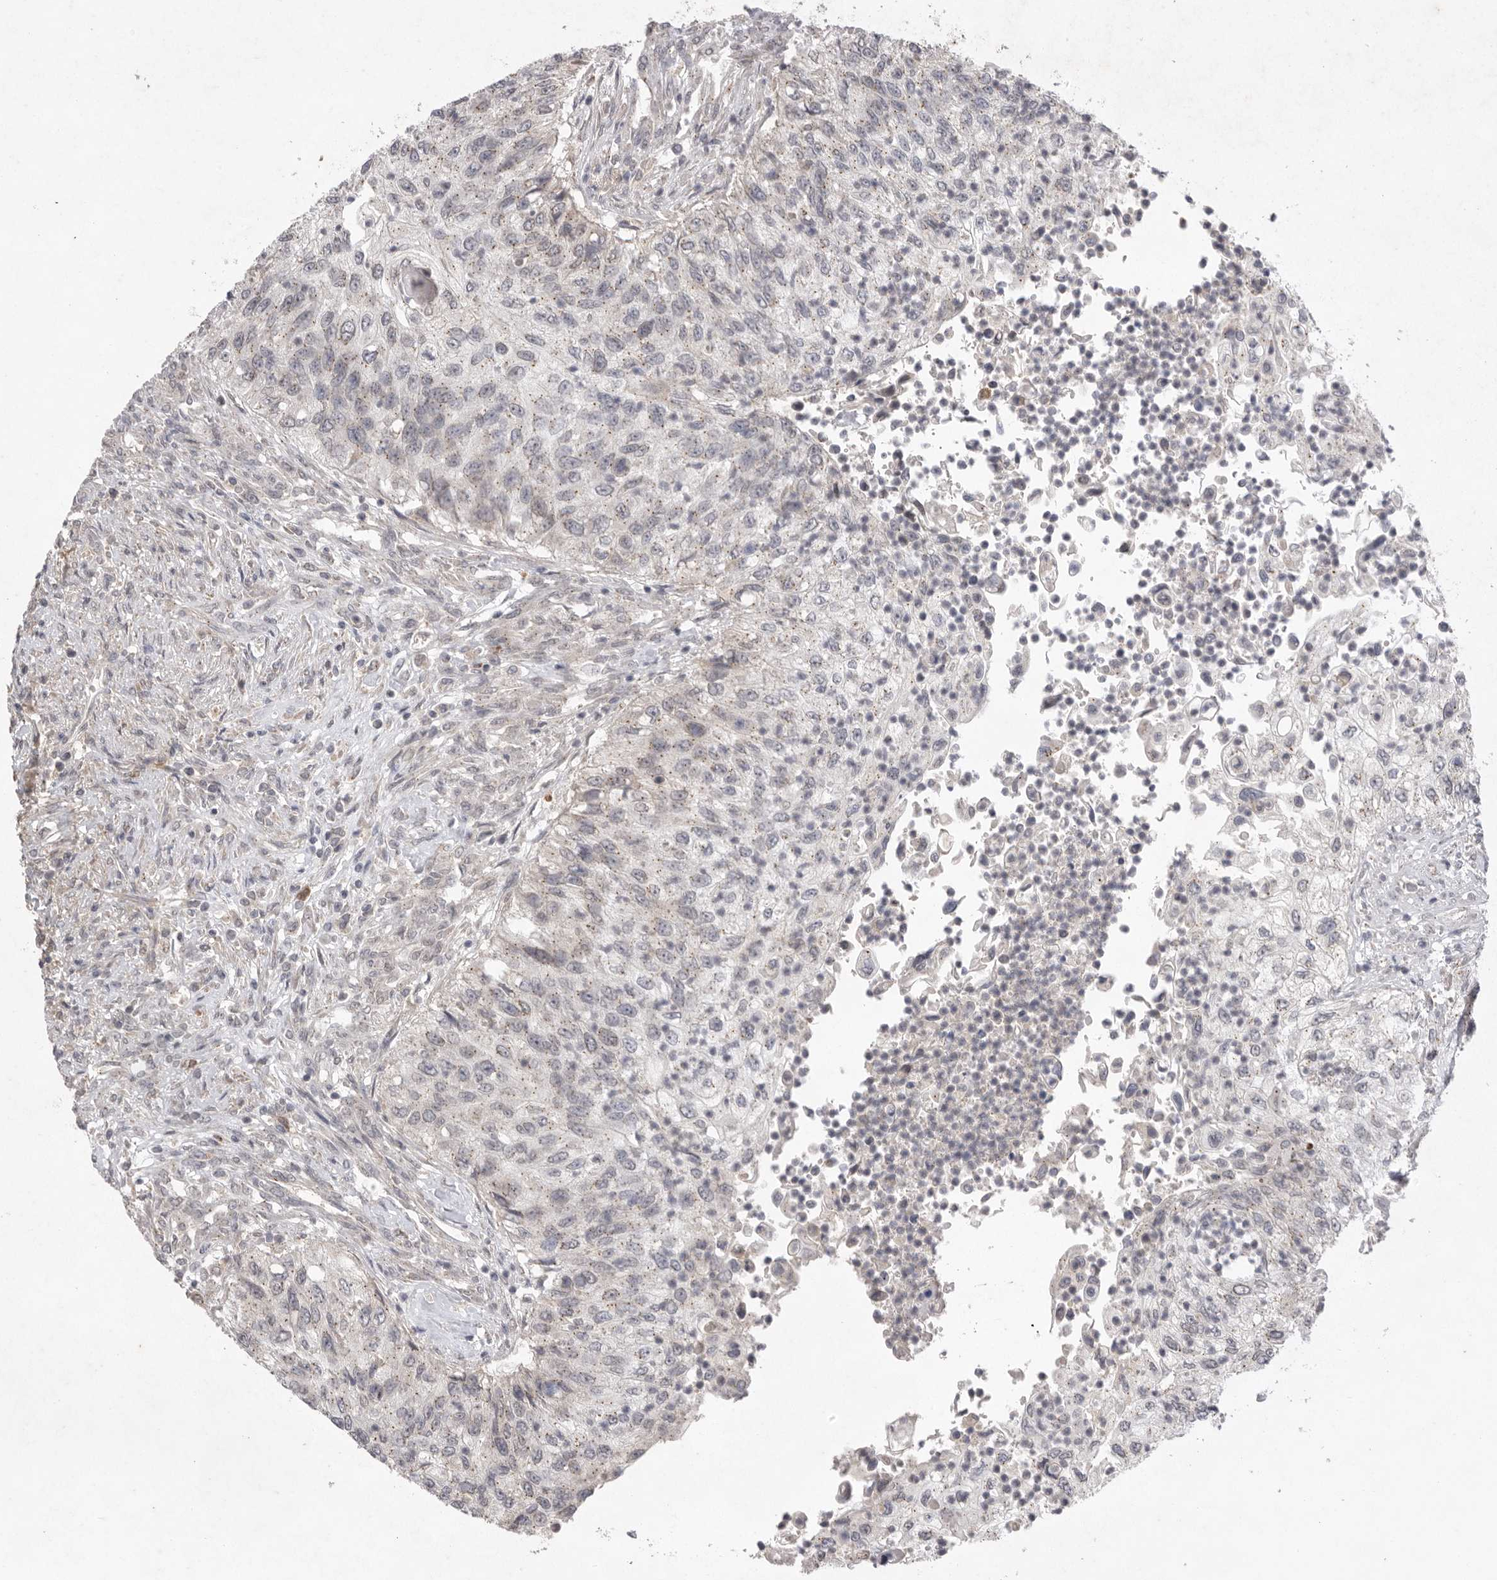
{"staining": {"intensity": "weak", "quantity": "25%-75%", "location": "cytoplasmic/membranous"}, "tissue": "urothelial cancer", "cell_type": "Tumor cells", "image_type": "cancer", "snomed": [{"axis": "morphology", "description": "Urothelial carcinoma, High grade"}, {"axis": "topography", "description": "Urinary bladder"}], "caption": "Immunohistochemistry (DAB) staining of human urothelial carcinoma (high-grade) exhibits weak cytoplasmic/membranous protein staining in approximately 25%-75% of tumor cells.", "gene": "TLR3", "patient": {"sex": "female", "age": 60}}